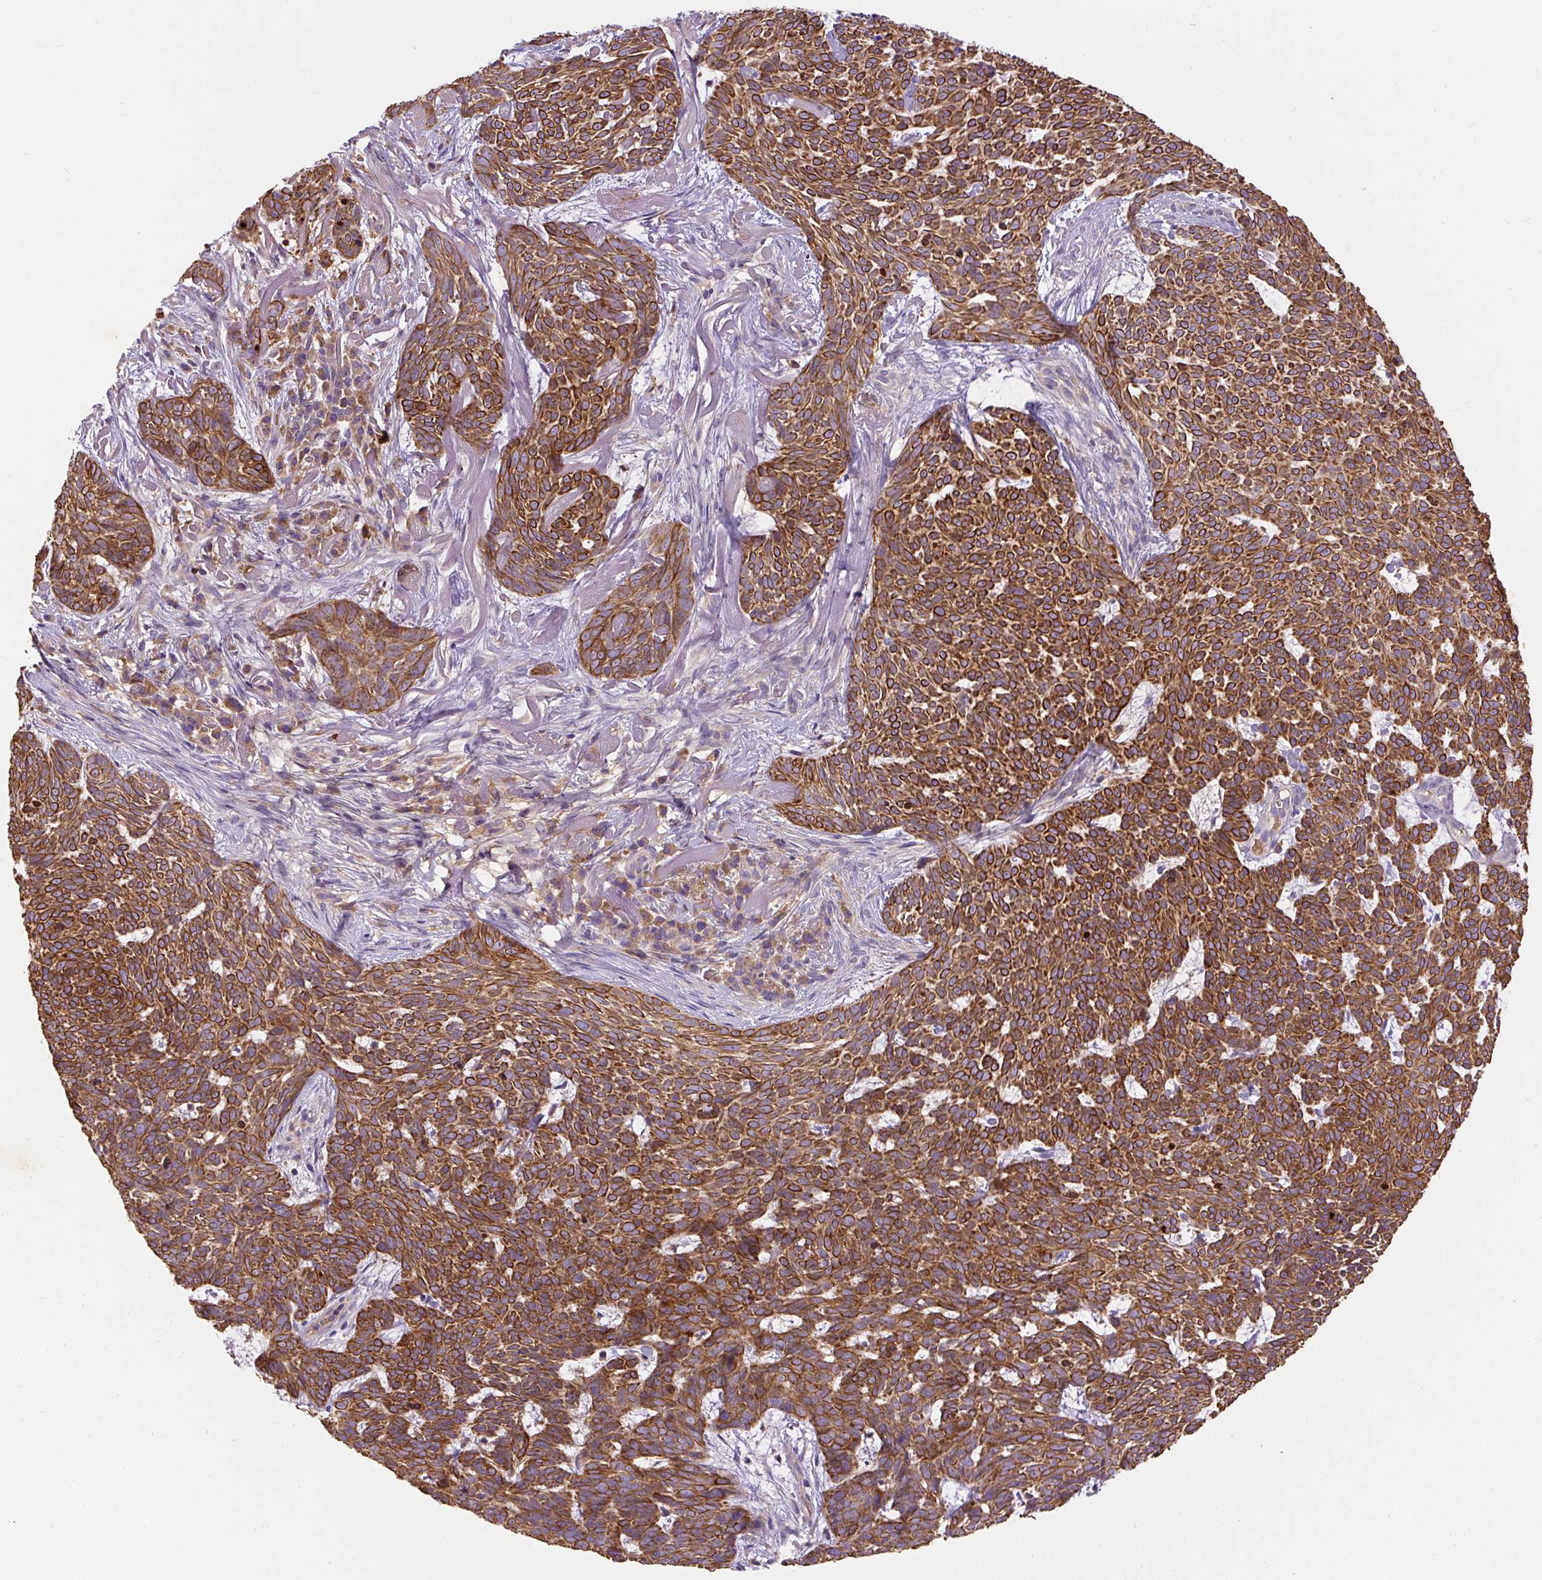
{"staining": {"intensity": "strong", "quantity": ">75%", "location": "cytoplasmic/membranous"}, "tissue": "skin cancer", "cell_type": "Tumor cells", "image_type": "cancer", "snomed": [{"axis": "morphology", "description": "Basal cell carcinoma"}, {"axis": "topography", "description": "Skin"}], "caption": "Immunohistochemistry of skin cancer exhibits high levels of strong cytoplasmic/membranous positivity in approximately >75% of tumor cells.", "gene": "DAPK1", "patient": {"sex": "female", "age": 93}}